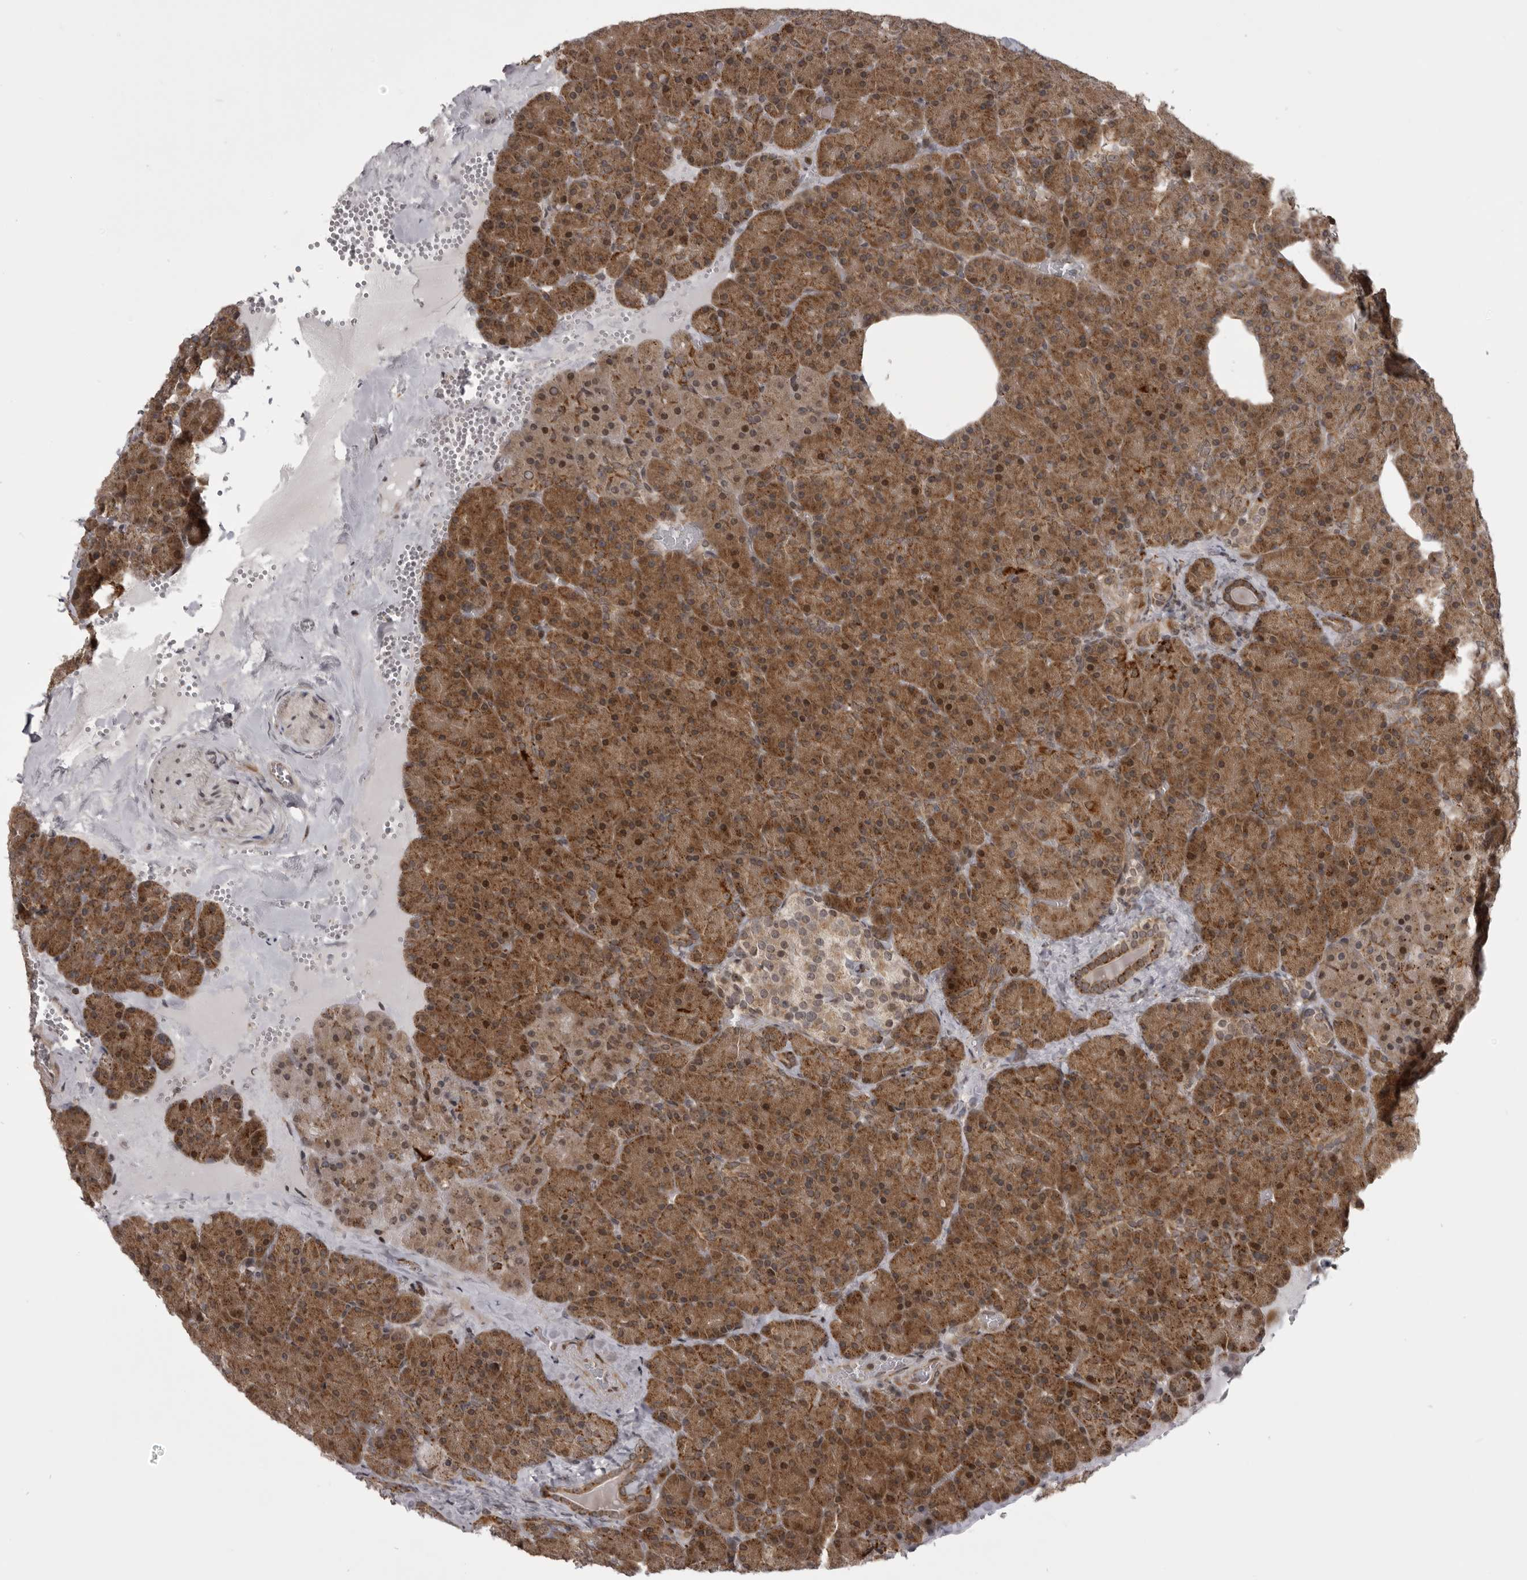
{"staining": {"intensity": "moderate", "quantity": ">75%", "location": "cytoplasmic/membranous,nuclear"}, "tissue": "pancreas", "cell_type": "Exocrine glandular cells", "image_type": "normal", "snomed": [{"axis": "morphology", "description": "Normal tissue, NOS"}, {"axis": "morphology", "description": "Carcinoid, malignant, NOS"}, {"axis": "topography", "description": "Pancreas"}], "caption": "Pancreas stained with IHC demonstrates moderate cytoplasmic/membranous,nuclear expression in approximately >75% of exocrine glandular cells. (DAB (3,3'-diaminobenzidine) IHC with brightfield microscopy, high magnification).", "gene": "C1orf109", "patient": {"sex": "female", "age": 35}}